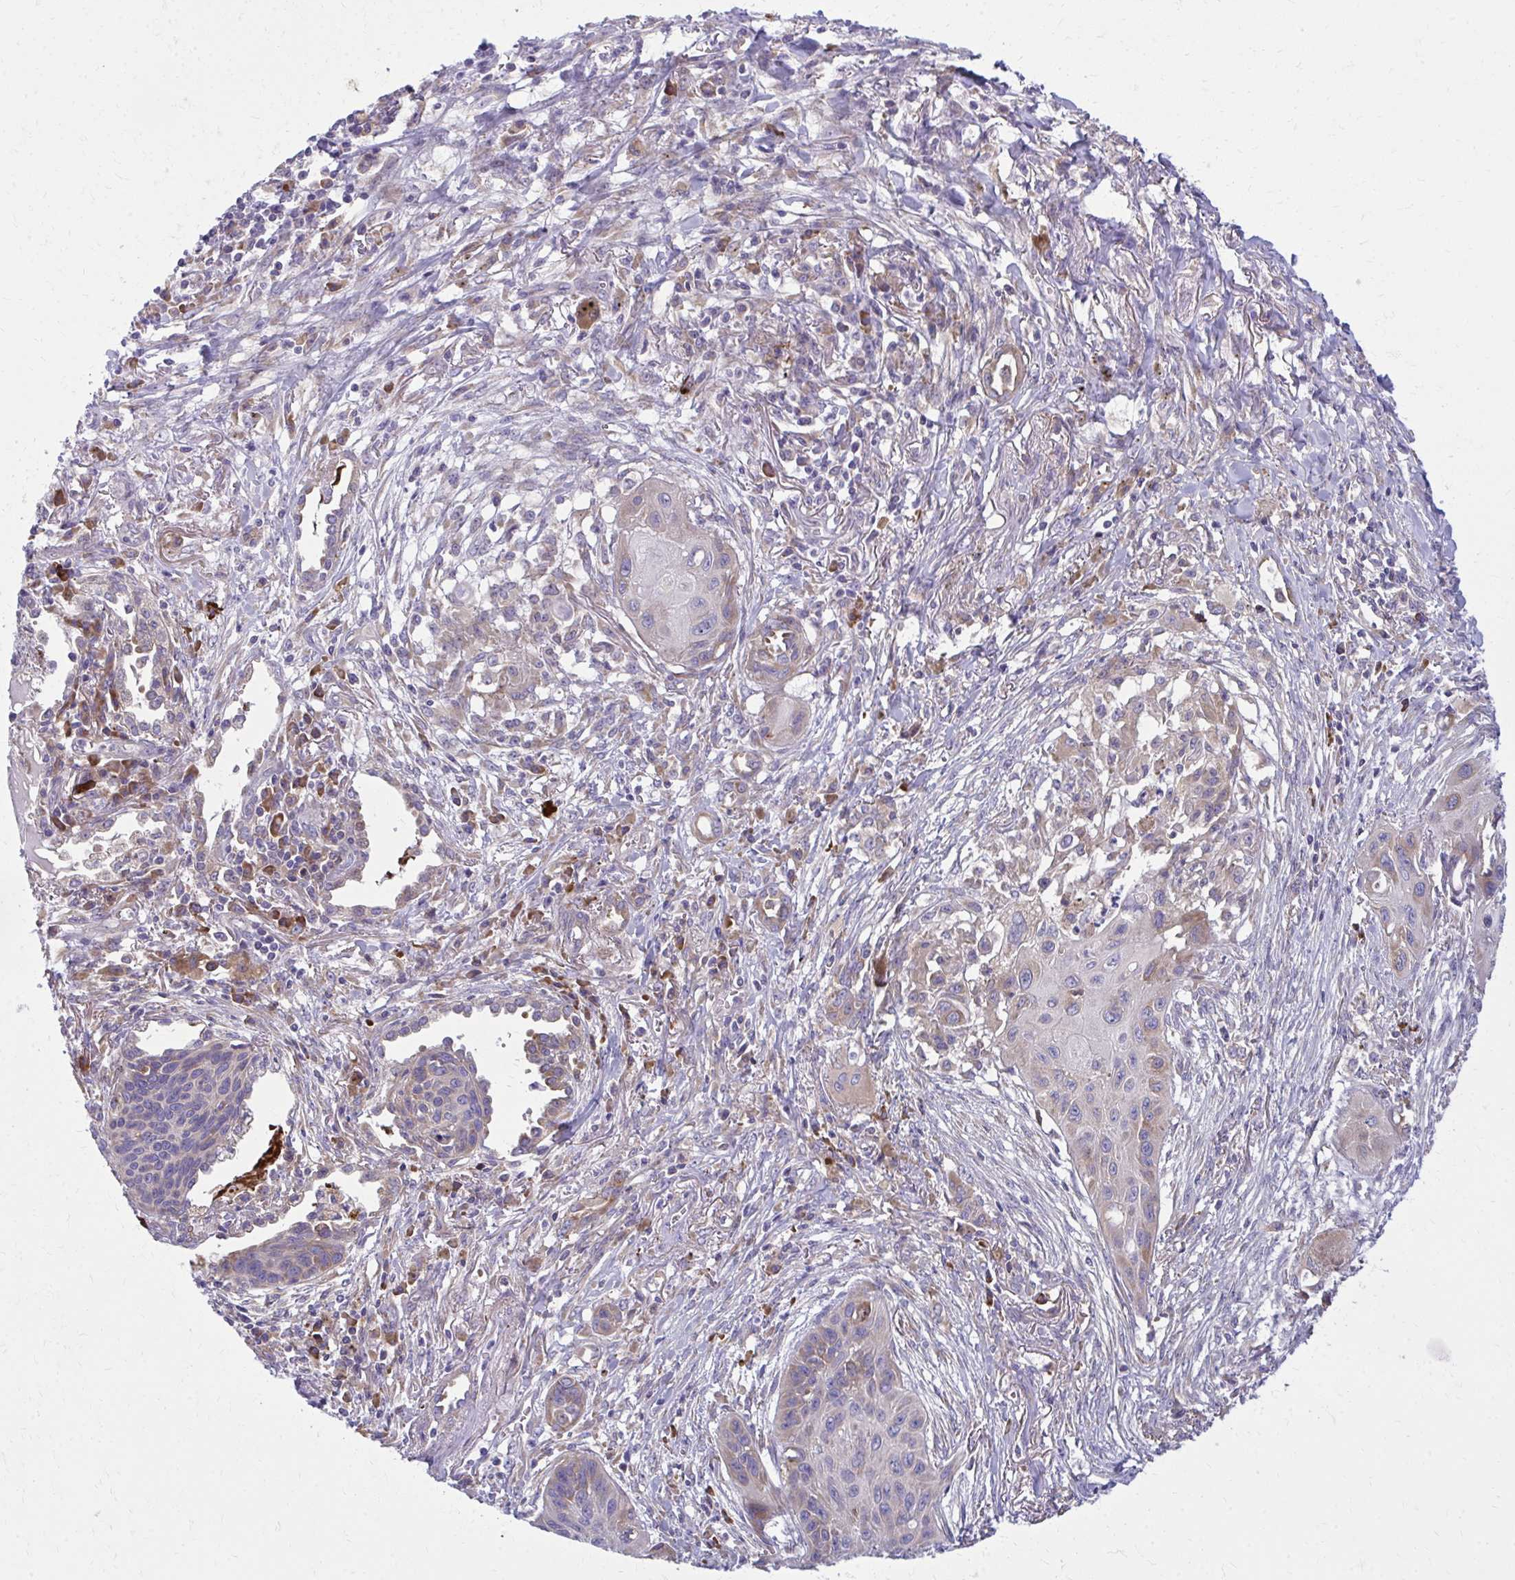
{"staining": {"intensity": "negative", "quantity": "none", "location": "none"}, "tissue": "lung cancer", "cell_type": "Tumor cells", "image_type": "cancer", "snomed": [{"axis": "morphology", "description": "Squamous cell carcinoma, NOS"}, {"axis": "topography", "description": "Lung"}], "caption": "High magnification brightfield microscopy of lung cancer (squamous cell carcinoma) stained with DAB (3,3'-diaminobenzidine) (brown) and counterstained with hematoxylin (blue): tumor cells show no significant expression. (Immunohistochemistry, brightfield microscopy, high magnification).", "gene": "CEMP1", "patient": {"sex": "male", "age": 71}}